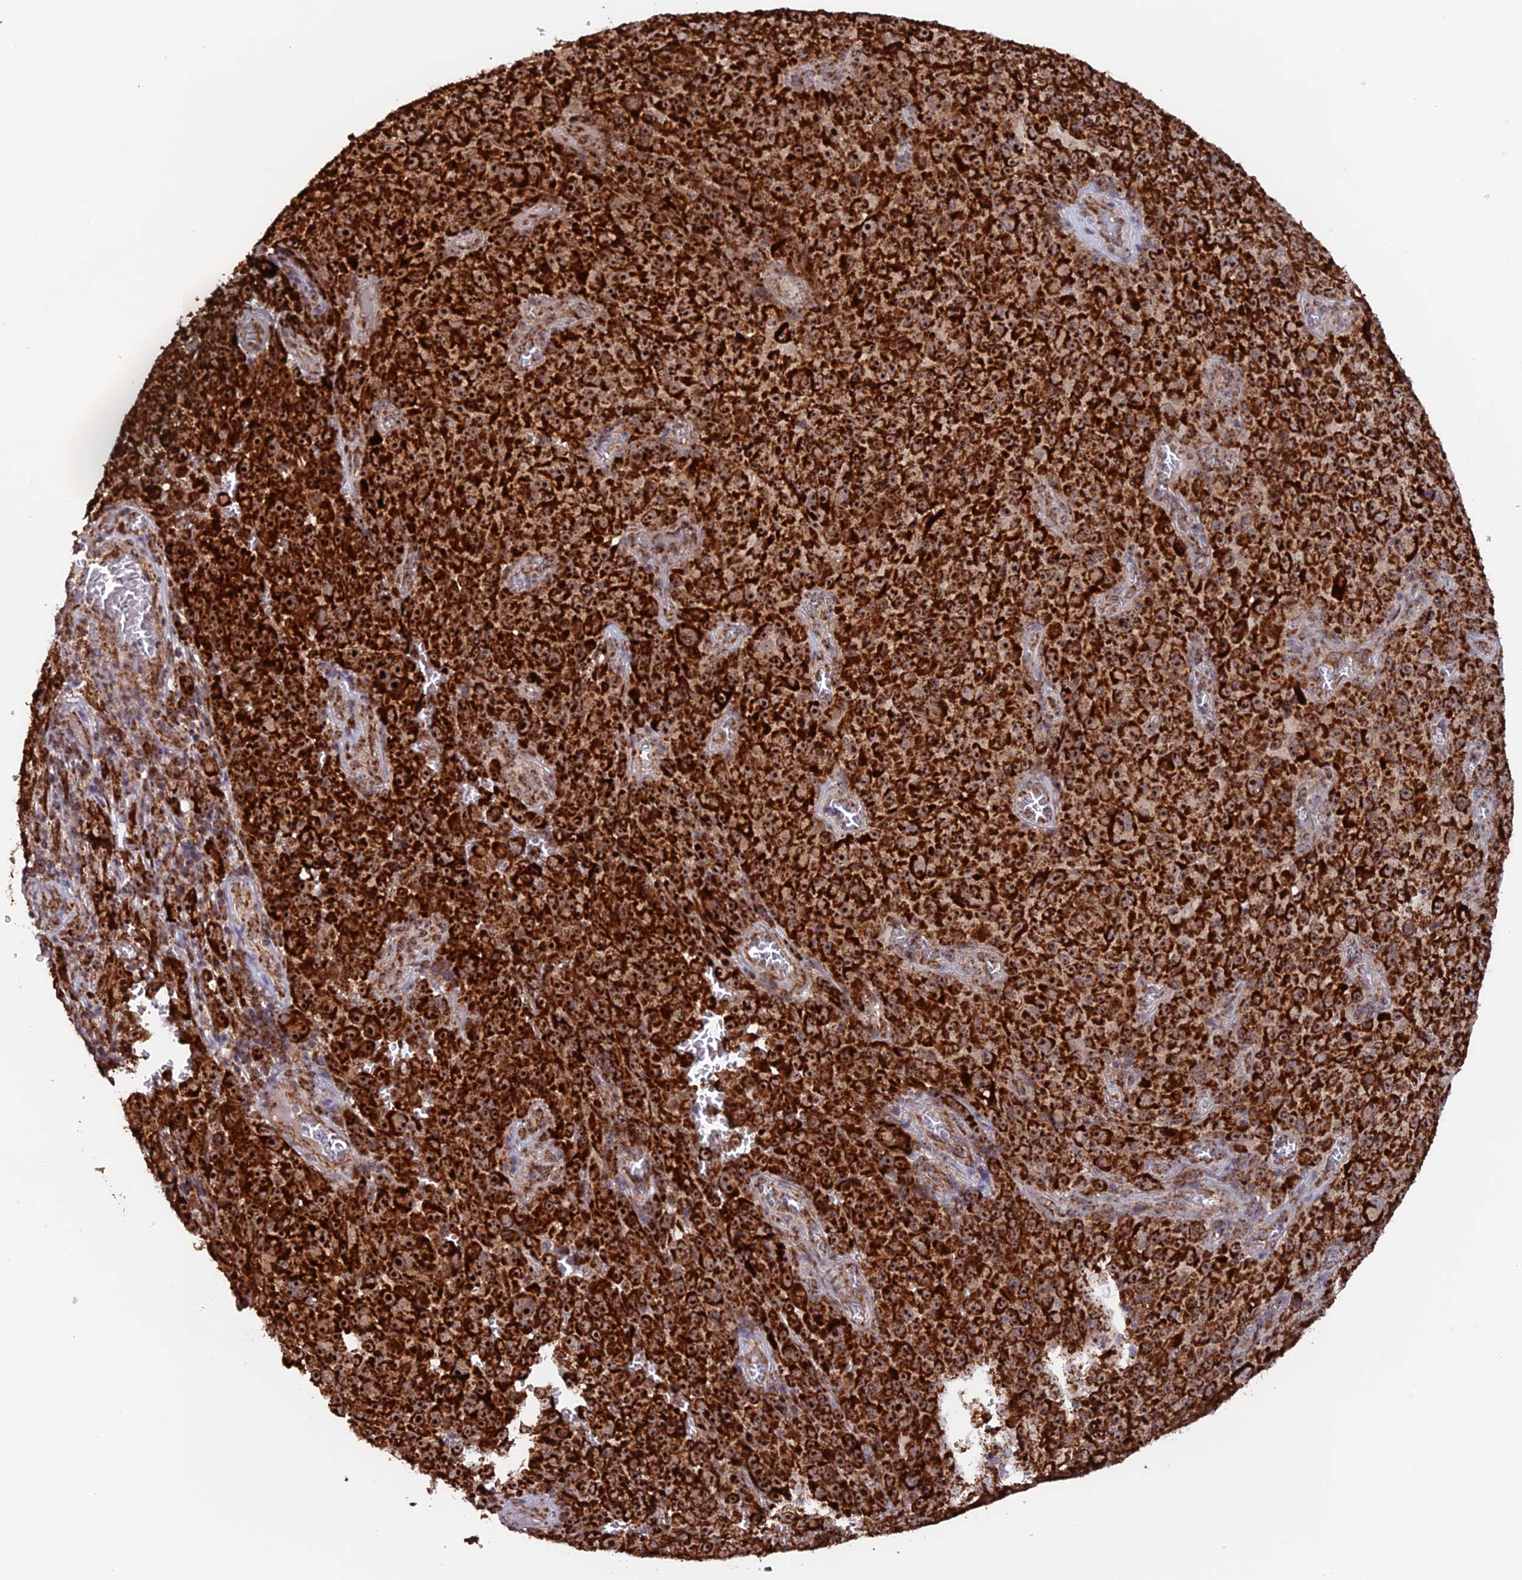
{"staining": {"intensity": "strong", "quantity": ">75%", "location": "cytoplasmic/membranous,nuclear"}, "tissue": "melanoma", "cell_type": "Tumor cells", "image_type": "cancer", "snomed": [{"axis": "morphology", "description": "Malignant melanoma, NOS"}, {"axis": "topography", "description": "Skin"}], "caption": "Strong cytoplasmic/membranous and nuclear protein expression is appreciated in about >75% of tumor cells in malignant melanoma.", "gene": "DTYMK", "patient": {"sex": "female", "age": 82}}